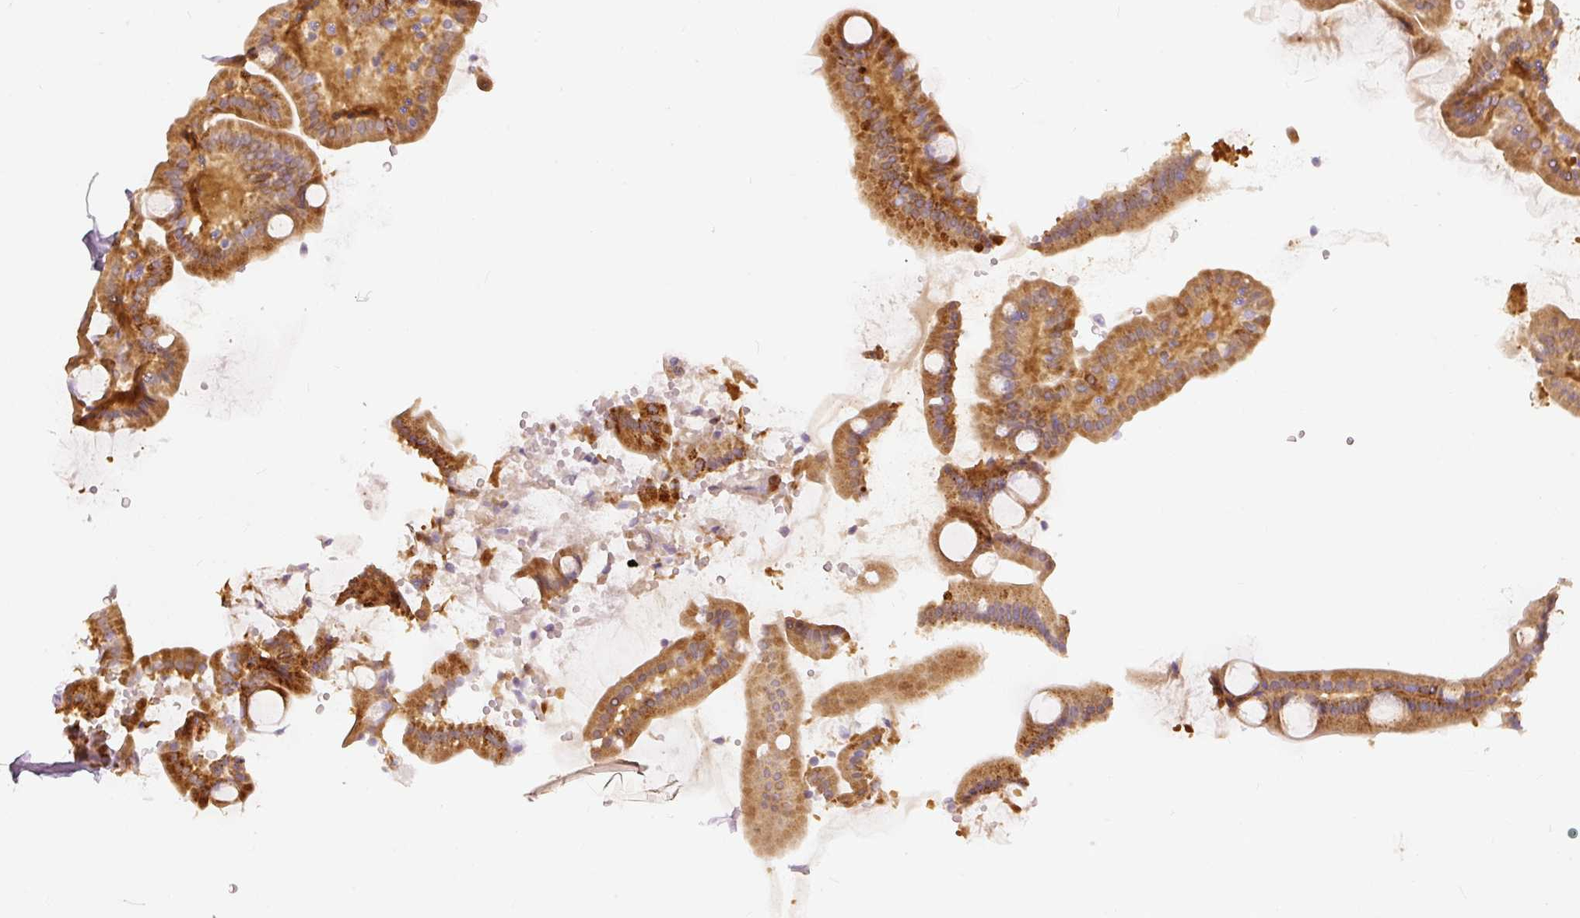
{"staining": {"intensity": "strong", "quantity": "25%-75%", "location": "cytoplasmic/membranous"}, "tissue": "duodenum", "cell_type": "Glandular cells", "image_type": "normal", "snomed": [{"axis": "morphology", "description": "Normal tissue, NOS"}, {"axis": "topography", "description": "Duodenum"}], "caption": "Duodenum stained with DAB (3,3'-diaminobenzidine) immunohistochemistry reveals high levels of strong cytoplasmic/membranous positivity in about 25%-75% of glandular cells. (DAB IHC, brown staining for protein, blue staining for nuclei).", "gene": "MTHFD2", "patient": {"sex": "male", "age": 55}}